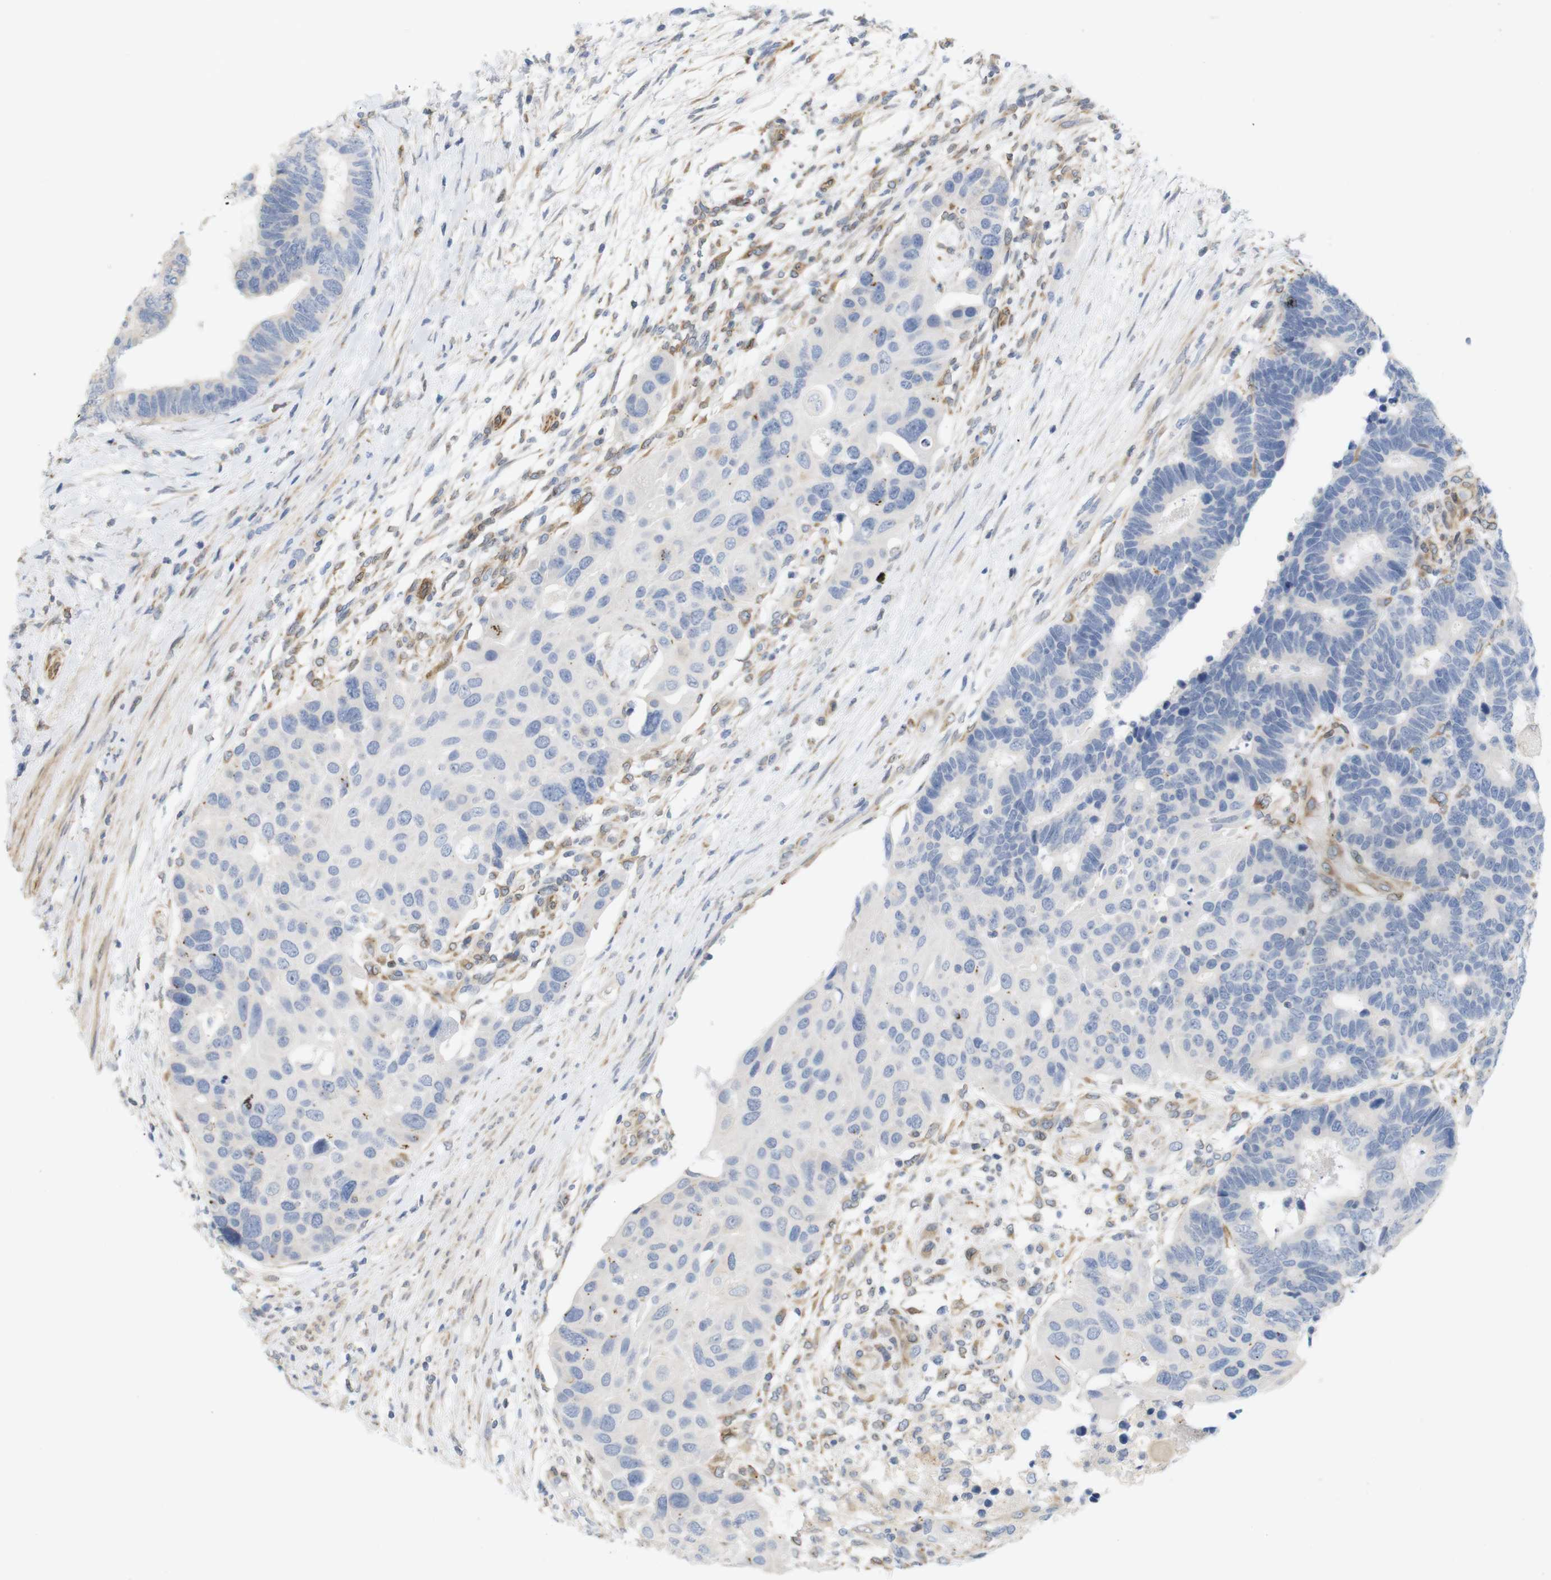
{"staining": {"intensity": "negative", "quantity": "none", "location": "none"}, "tissue": "colorectal cancer", "cell_type": "Tumor cells", "image_type": "cancer", "snomed": [{"axis": "morphology", "description": "Adenocarcinoma, NOS"}, {"axis": "topography", "description": "Rectum"}], "caption": "Tumor cells show no significant expression in colorectal cancer (adenocarcinoma).", "gene": "ITPR1", "patient": {"sex": "male", "age": 51}}